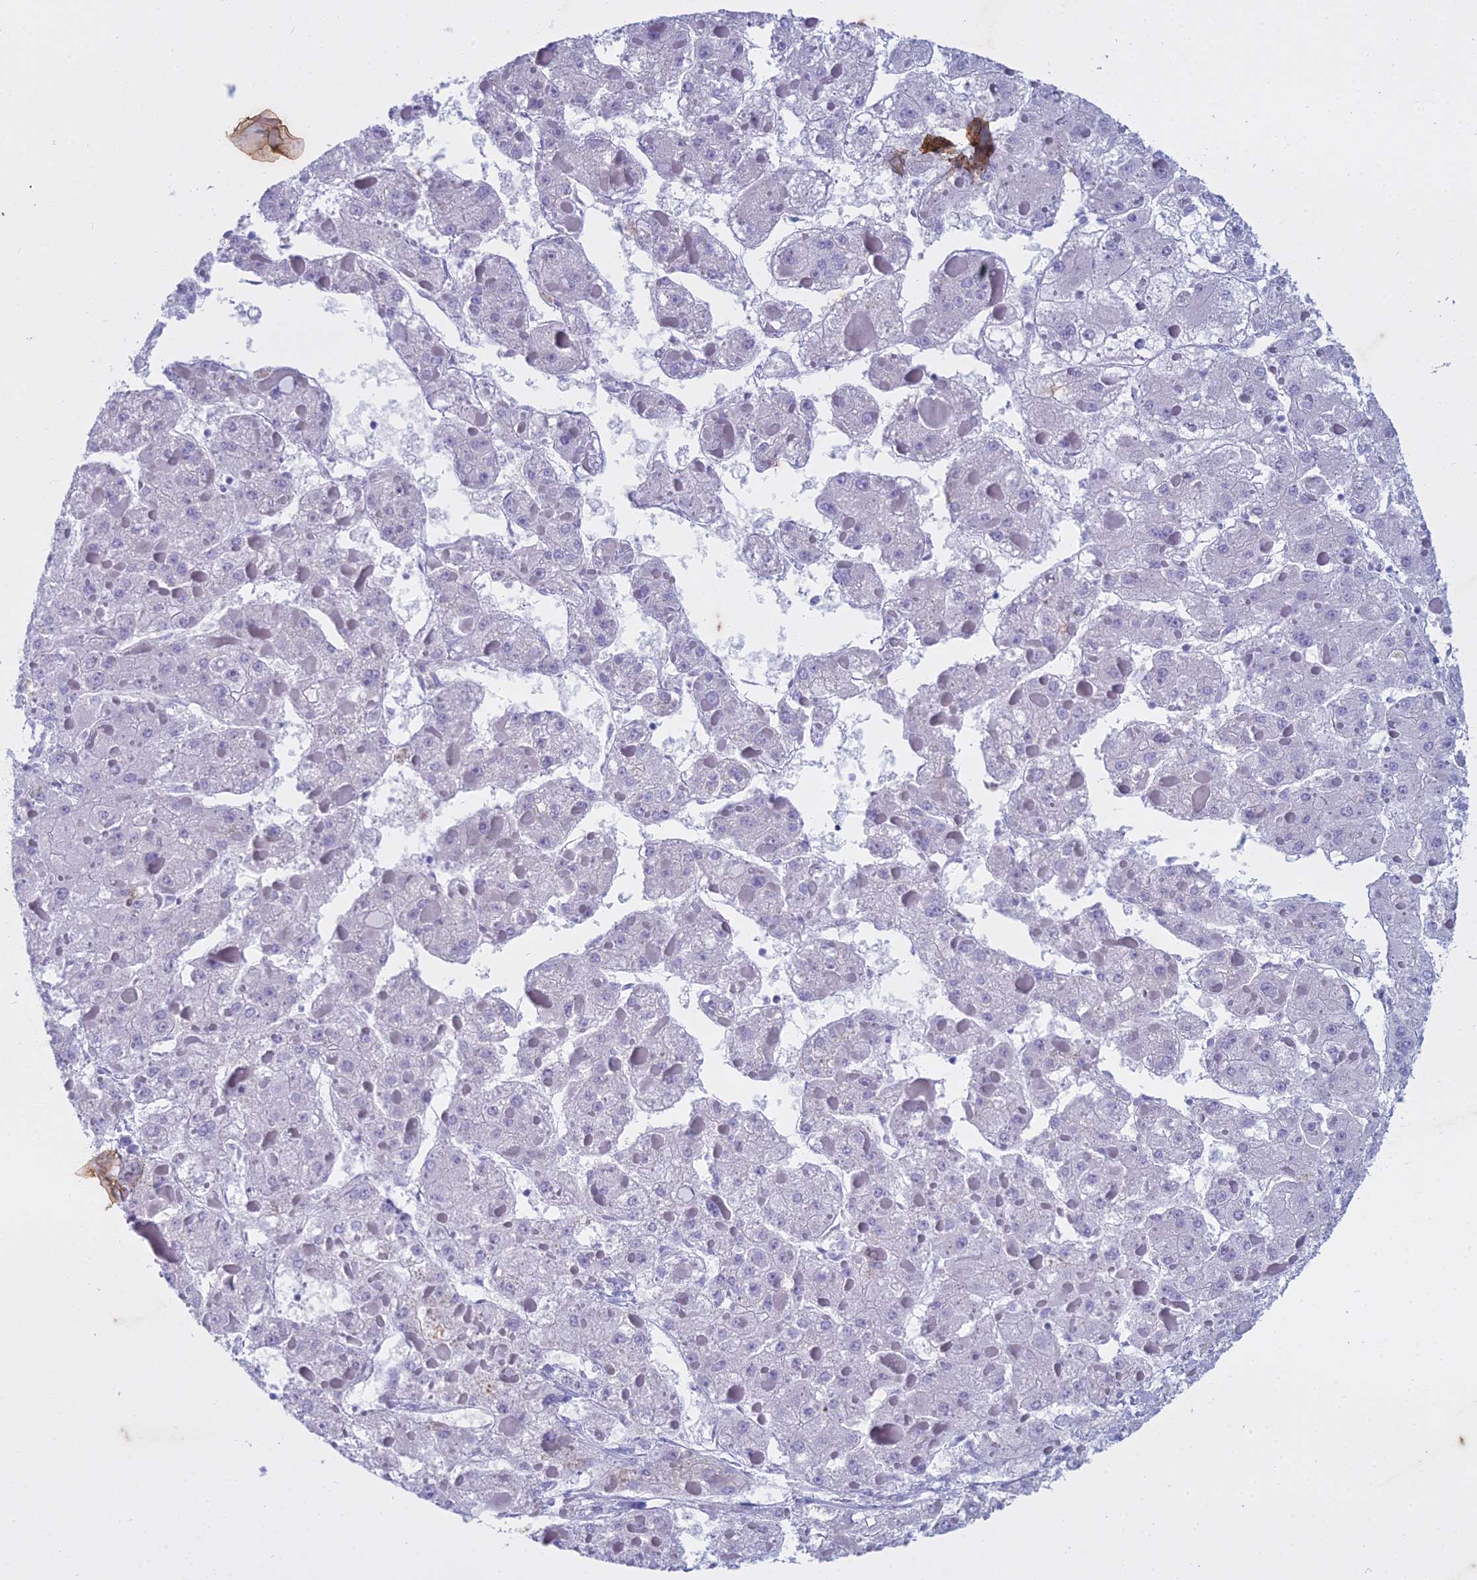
{"staining": {"intensity": "negative", "quantity": "none", "location": "none"}, "tissue": "liver cancer", "cell_type": "Tumor cells", "image_type": "cancer", "snomed": [{"axis": "morphology", "description": "Carcinoma, Hepatocellular, NOS"}, {"axis": "topography", "description": "Liver"}], "caption": "A high-resolution histopathology image shows immunohistochemistry staining of liver cancer (hepatocellular carcinoma), which shows no significant expression in tumor cells. The staining is performed using DAB brown chromogen with nuclei counter-stained in using hematoxylin.", "gene": "HMGB4", "patient": {"sex": "female", "age": 73}}